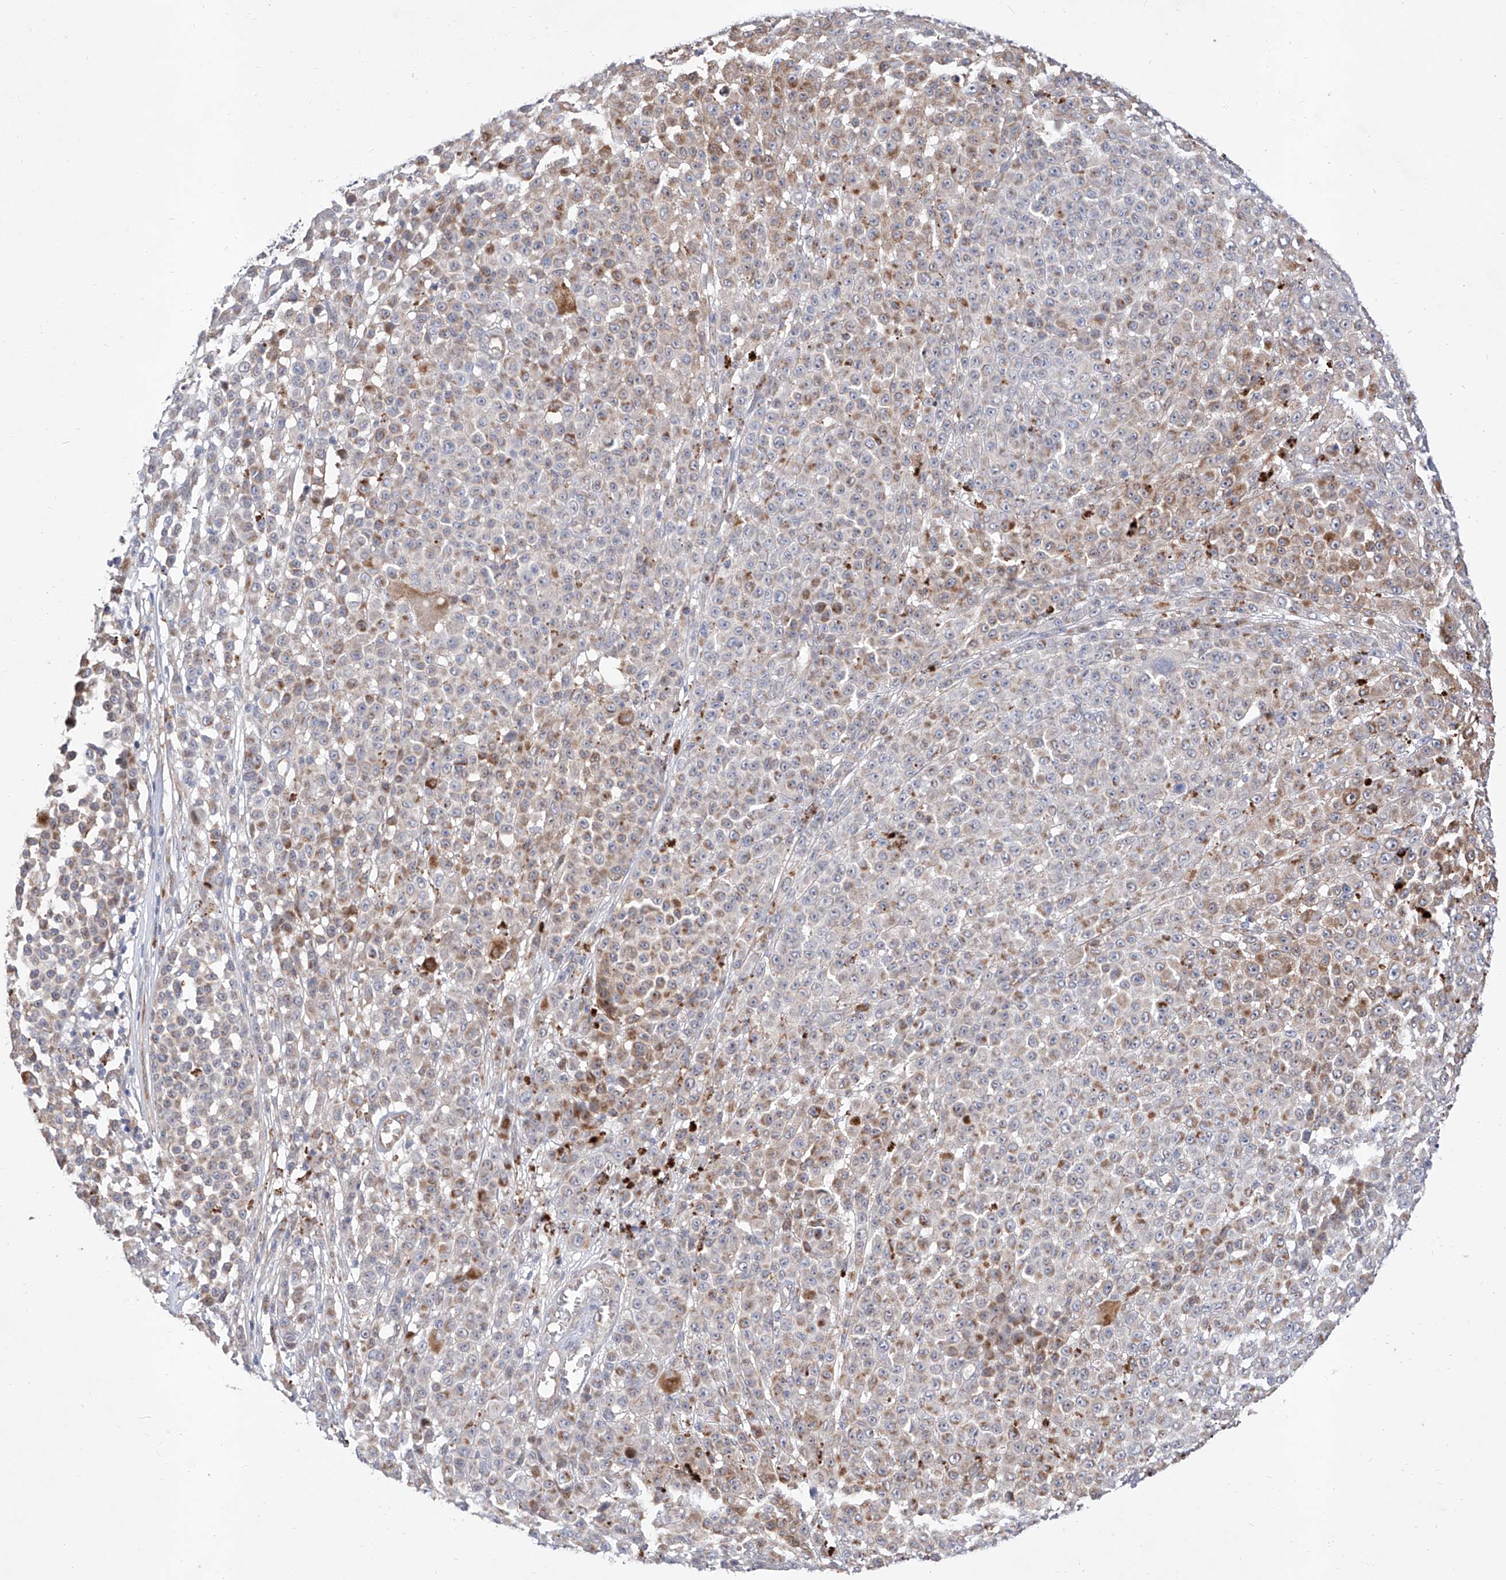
{"staining": {"intensity": "moderate", "quantity": "25%-75%", "location": "cytoplasmic/membranous"}, "tissue": "melanoma", "cell_type": "Tumor cells", "image_type": "cancer", "snomed": [{"axis": "morphology", "description": "Malignant melanoma, NOS"}, {"axis": "topography", "description": "Skin"}], "caption": "Protein staining exhibits moderate cytoplasmic/membranous positivity in about 25%-75% of tumor cells in melanoma. The staining was performed using DAB (3,3'-diaminobenzidine), with brown indicating positive protein expression. Nuclei are stained blue with hematoxylin.", "gene": "FUCA2", "patient": {"sex": "female", "age": 94}}